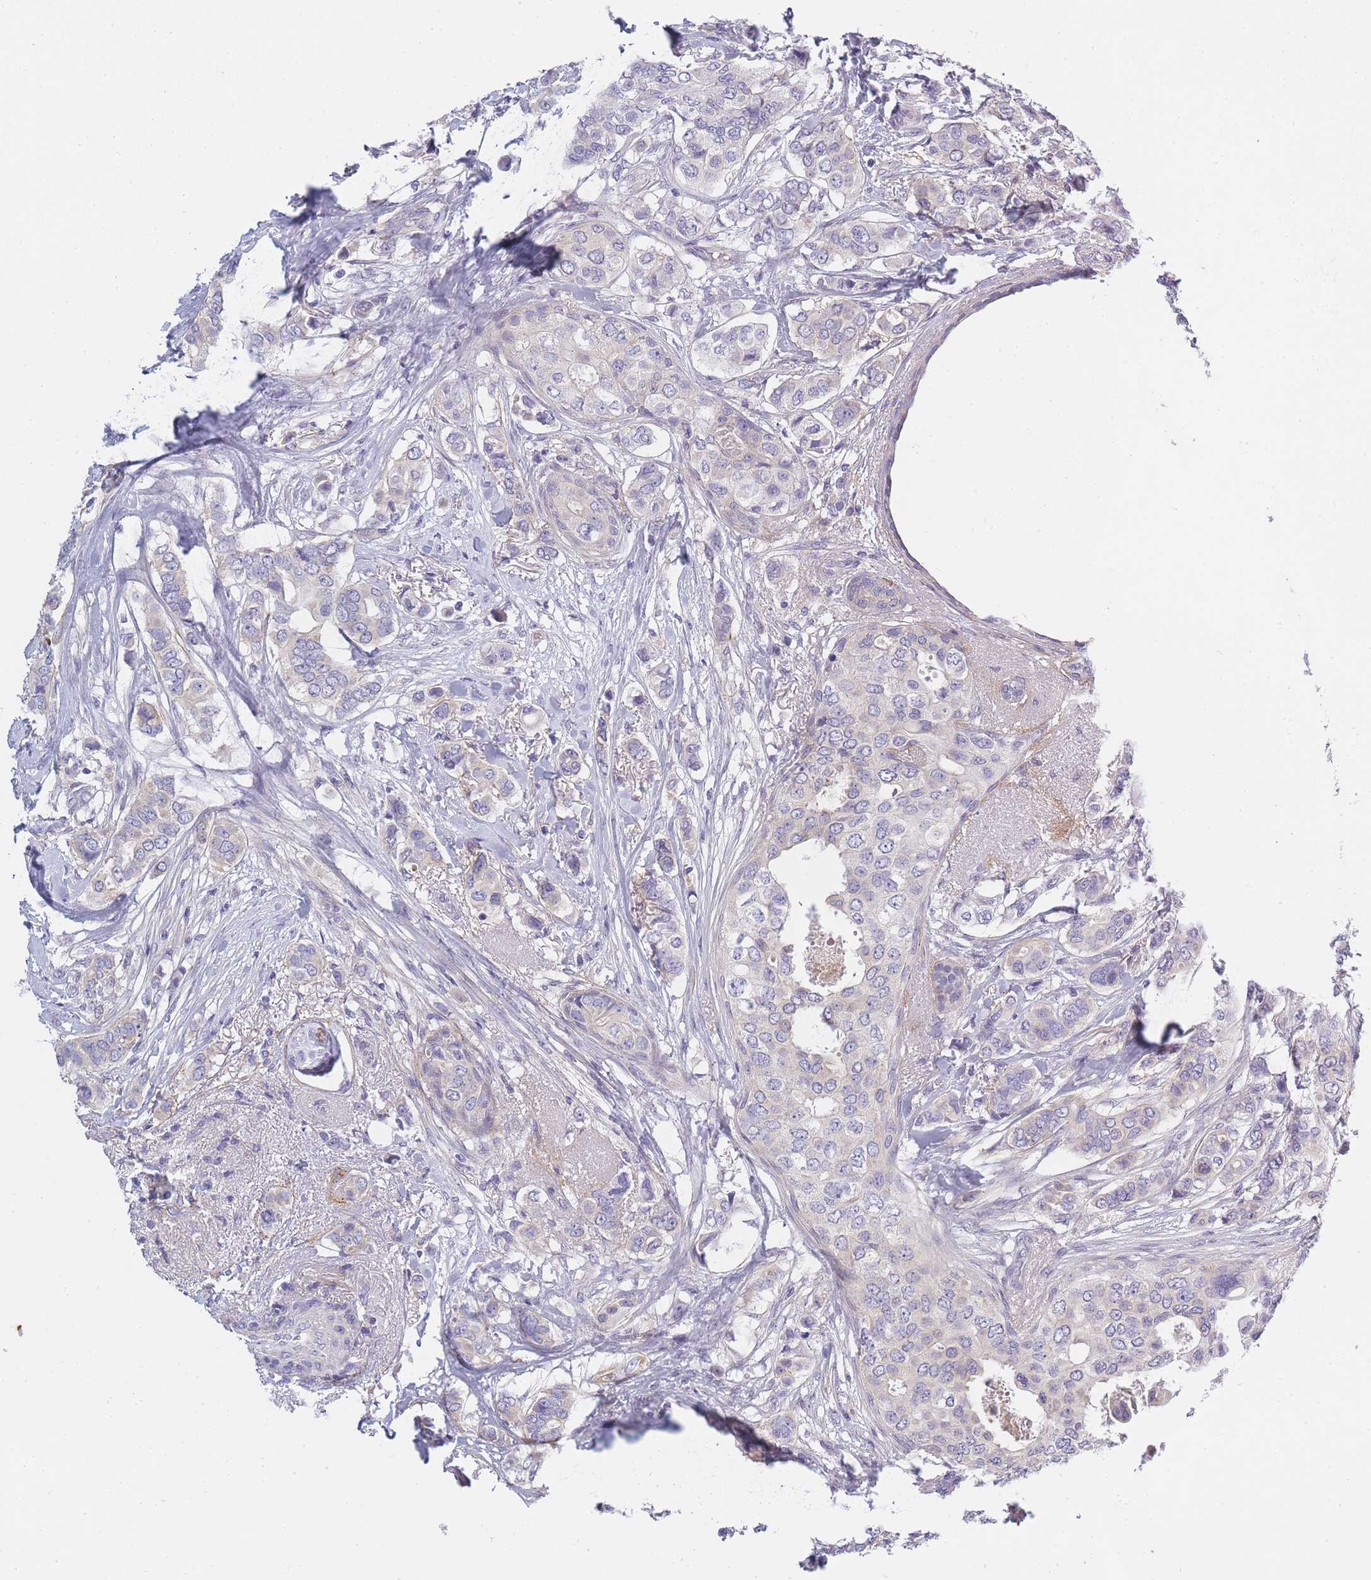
{"staining": {"intensity": "negative", "quantity": "none", "location": "none"}, "tissue": "breast cancer", "cell_type": "Tumor cells", "image_type": "cancer", "snomed": [{"axis": "morphology", "description": "Lobular carcinoma"}, {"axis": "topography", "description": "Breast"}], "caption": "The image demonstrates no staining of tumor cells in breast cancer. The staining was performed using DAB to visualize the protein expression in brown, while the nuclei were stained in blue with hematoxylin (Magnification: 20x).", "gene": "AP3M2", "patient": {"sex": "female", "age": 51}}